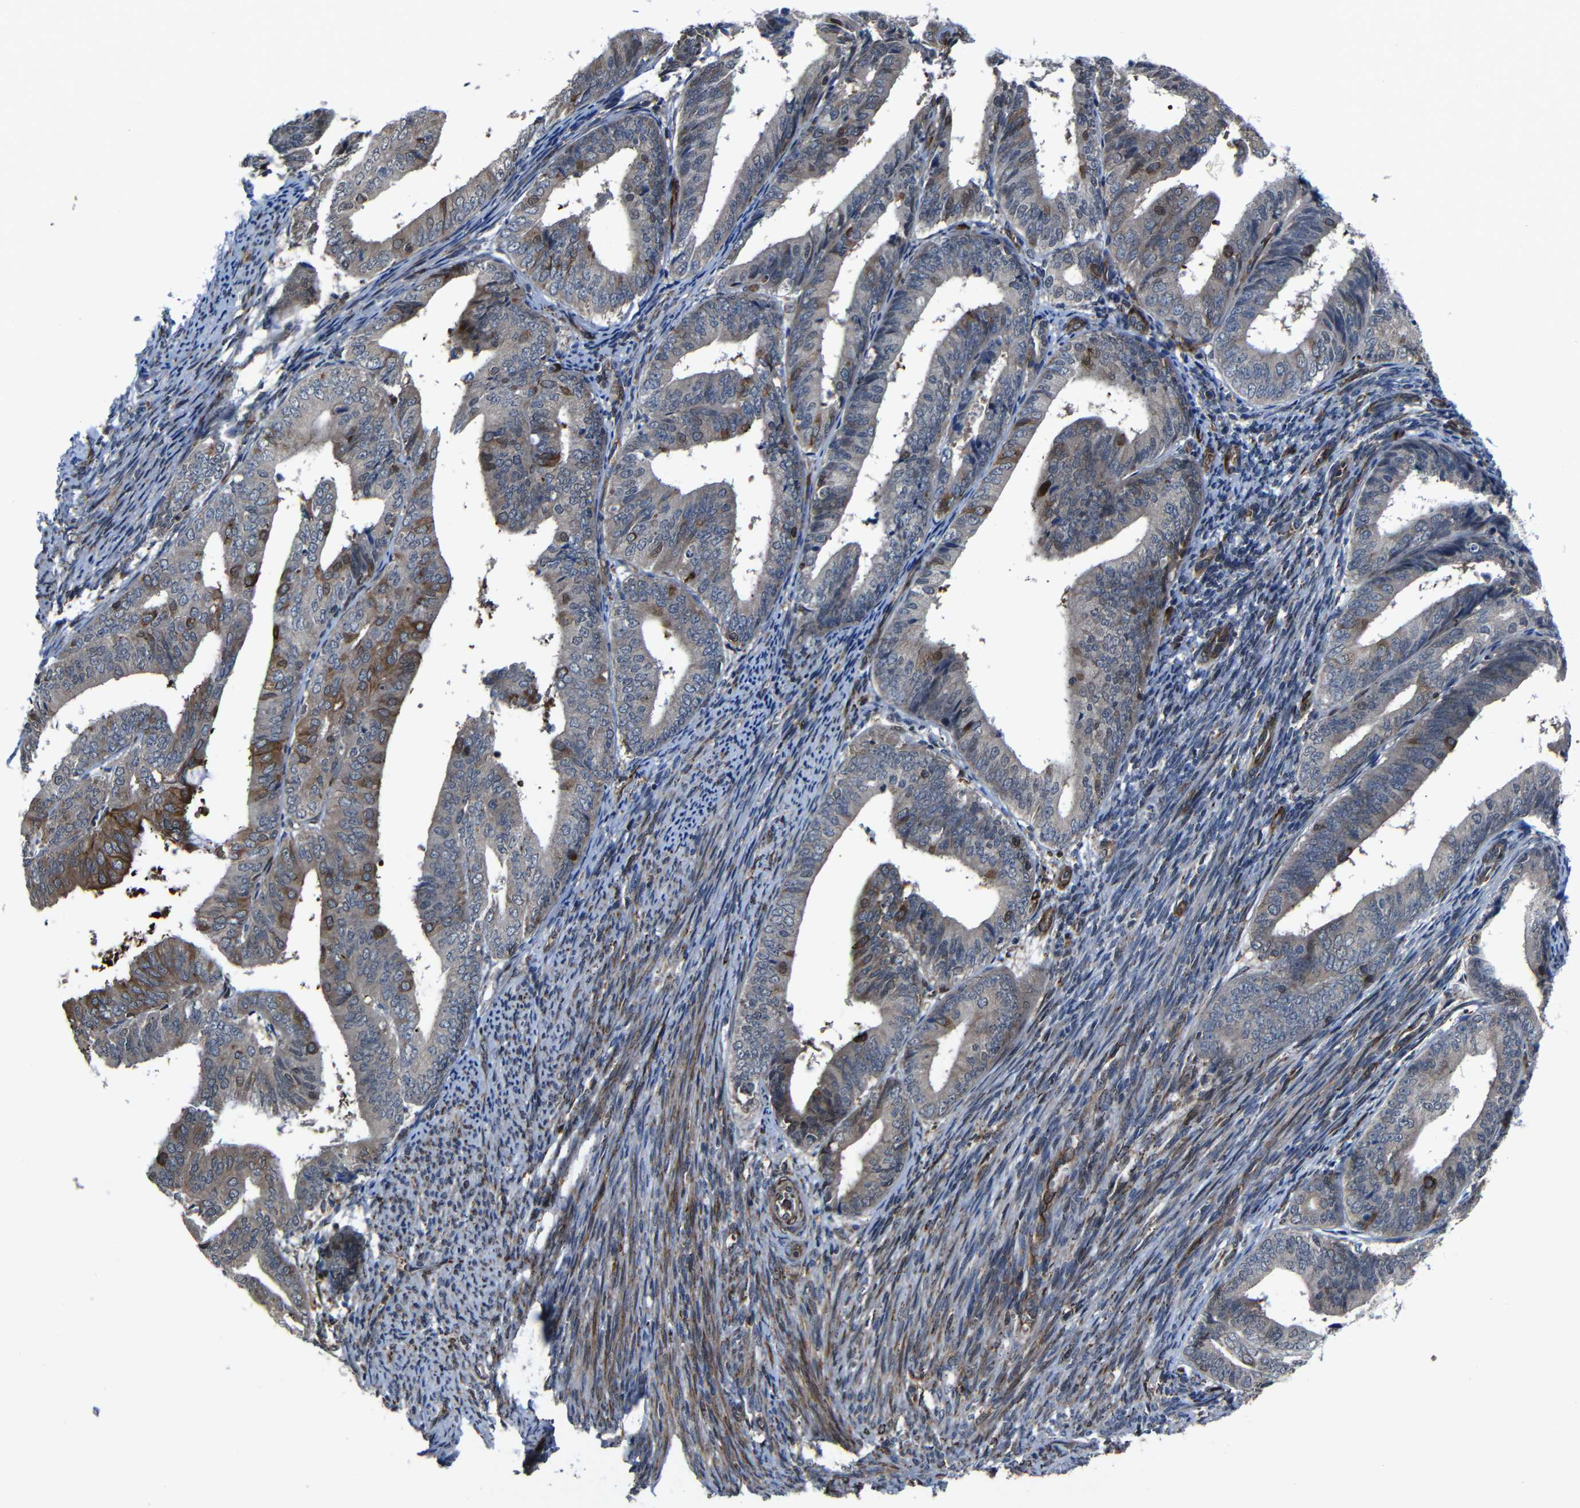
{"staining": {"intensity": "moderate", "quantity": "<25%", "location": "cytoplasmic/membranous"}, "tissue": "endometrial cancer", "cell_type": "Tumor cells", "image_type": "cancer", "snomed": [{"axis": "morphology", "description": "Adenocarcinoma, NOS"}, {"axis": "topography", "description": "Endometrium"}], "caption": "High-magnification brightfield microscopy of adenocarcinoma (endometrial) stained with DAB (3,3'-diaminobenzidine) (brown) and counterstained with hematoxylin (blue). tumor cells exhibit moderate cytoplasmic/membranous expression is identified in approximately<25% of cells.", "gene": "KIAA0513", "patient": {"sex": "female", "age": 63}}